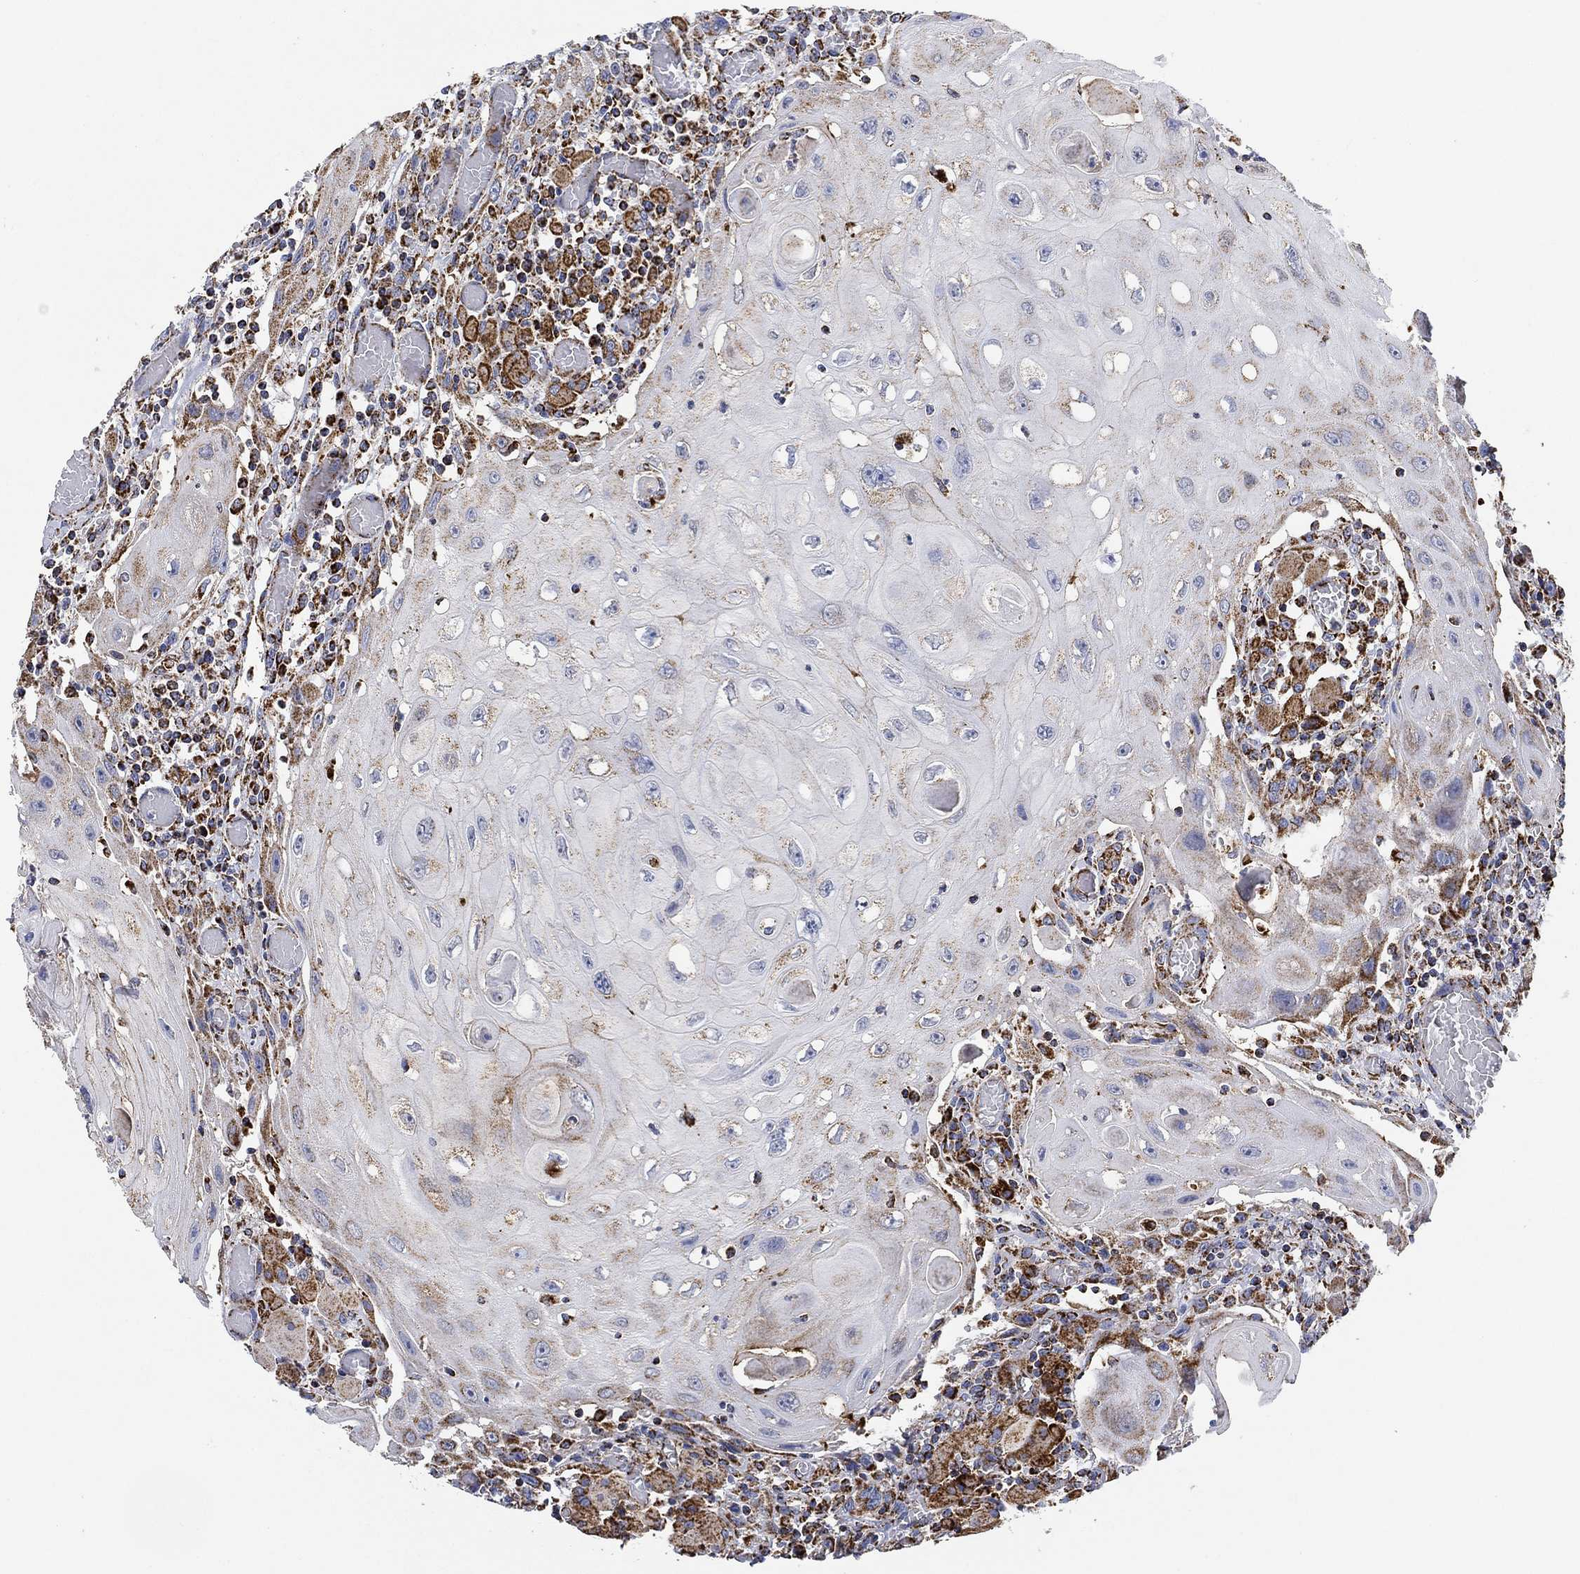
{"staining": {"intensity": "strong", "quantity": "25%-75%", "location": "cytoplasmic/membranous"}, "tissue": "head and neck cancer", "cell_type": "Tumor cells", "image_type": "cancer", "snomed": [{"axis": "morphology", "description": "Normal tissue, NOS"}, {"axis": "morphology", "description": "Squamous cell carcinoma, NOS"}, {"axis": "topography", "description": "Oral tissue"}, {"axis": "topography", "description": "Head-Neck"}], "caption": "Strong cytoplasmic/membranous expression for a protein is appreciated in approximately 25%-75% of tumor cells of head and neck cancer using immunohistochemistry.", "gene": "NDUFS3", "patient": {"sex": "male", "age": 71}}